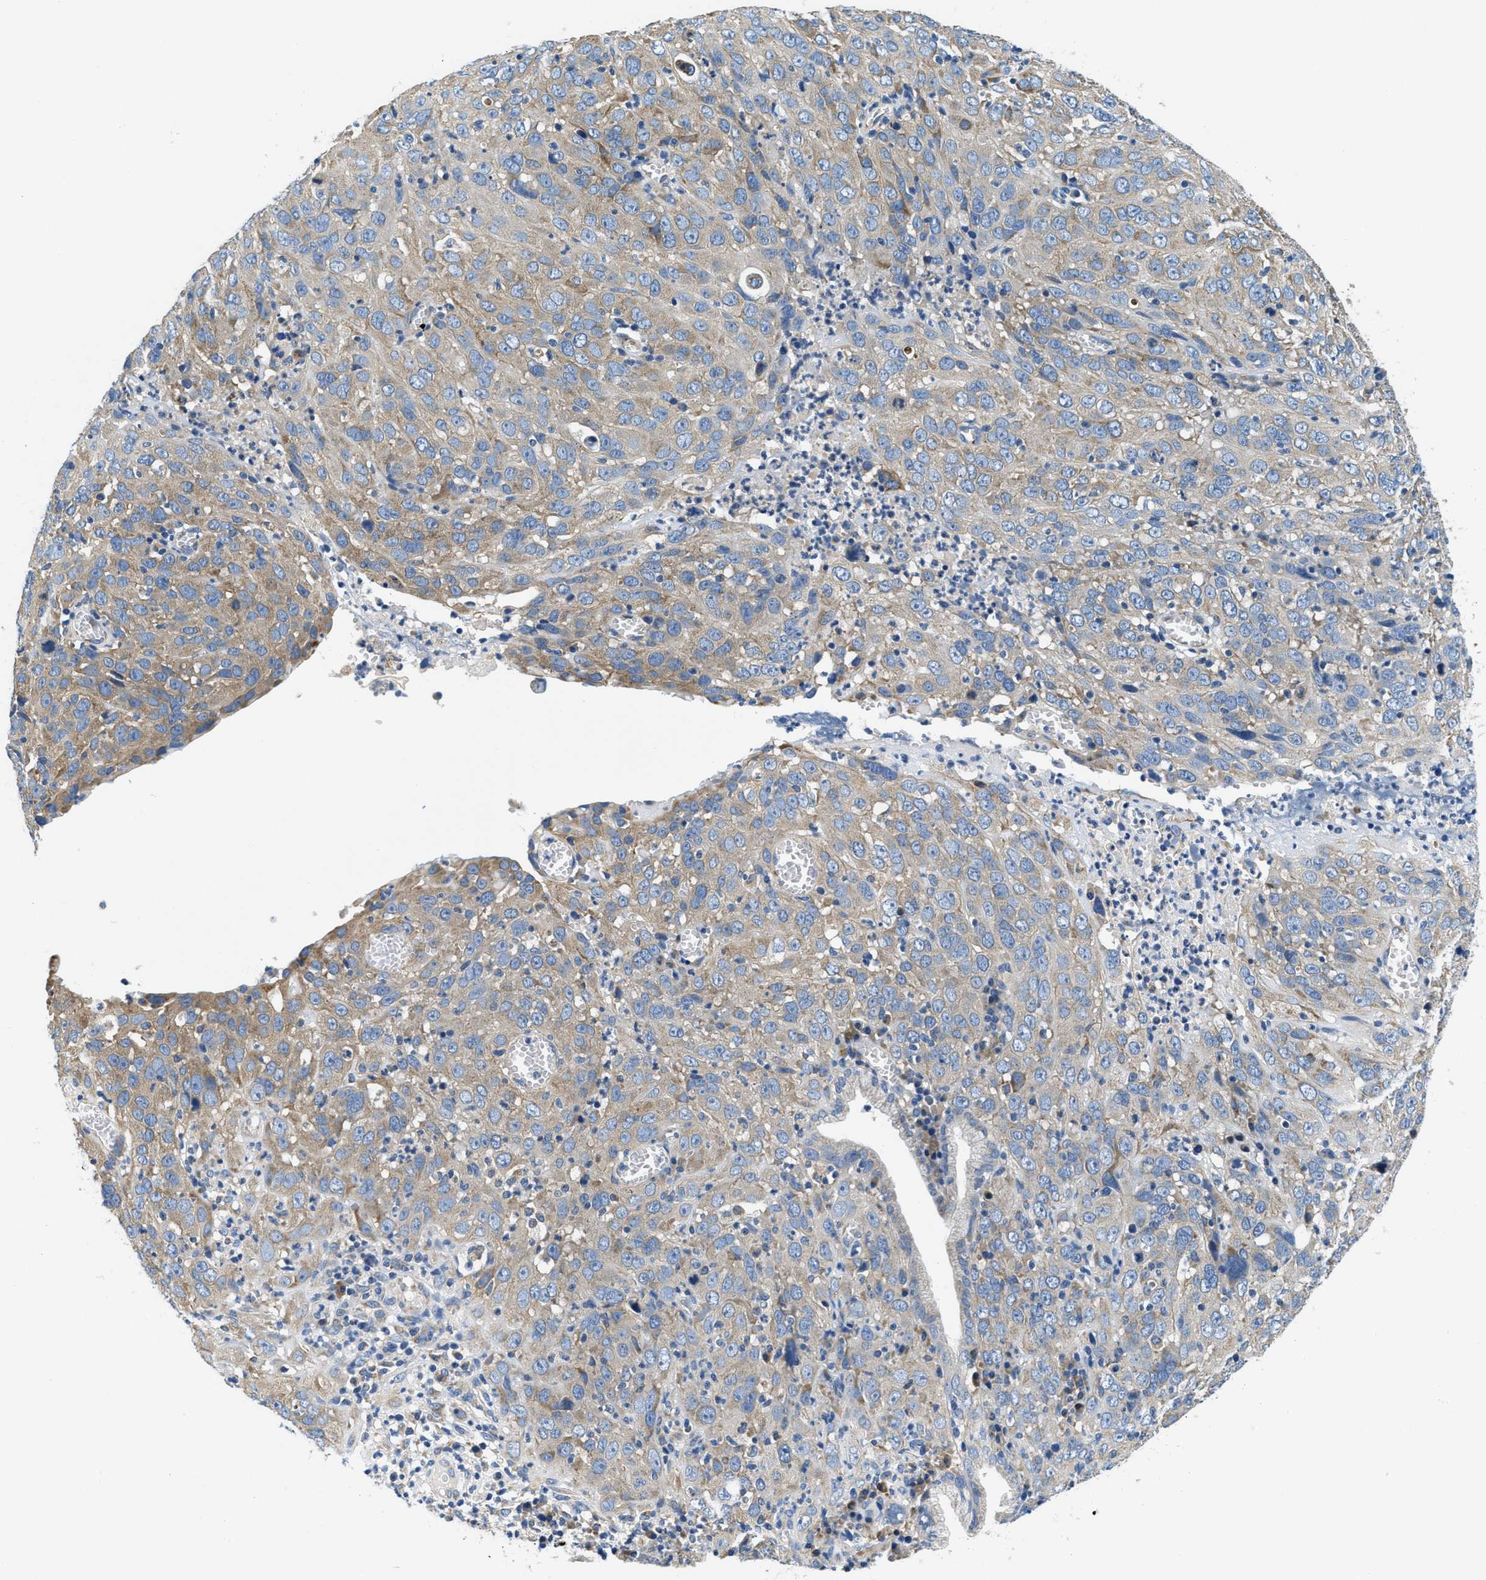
{"staining": {"intensity": "weak", "quantity": "25%-75%", "location": "cytoplasmic/membranous"}, "tissue": "cervical cancer", "cell_type": "Tumor cells", "image_type": "cancer", "snomed": [{"axis": "morphology", "description": "Squamous cell carcinoma, NOS"}, {"axis": "topography", "description": "Cervix"}], "caption": "Human squamous cell carcinoma (cervical) stained for a protein (brown) displays weak cytoplasmic/membranous positive staining in approximately 25%-75% of tumor cells.", "gene": "SAMD4B", "patient": {"sex": "female", "age": 32}}